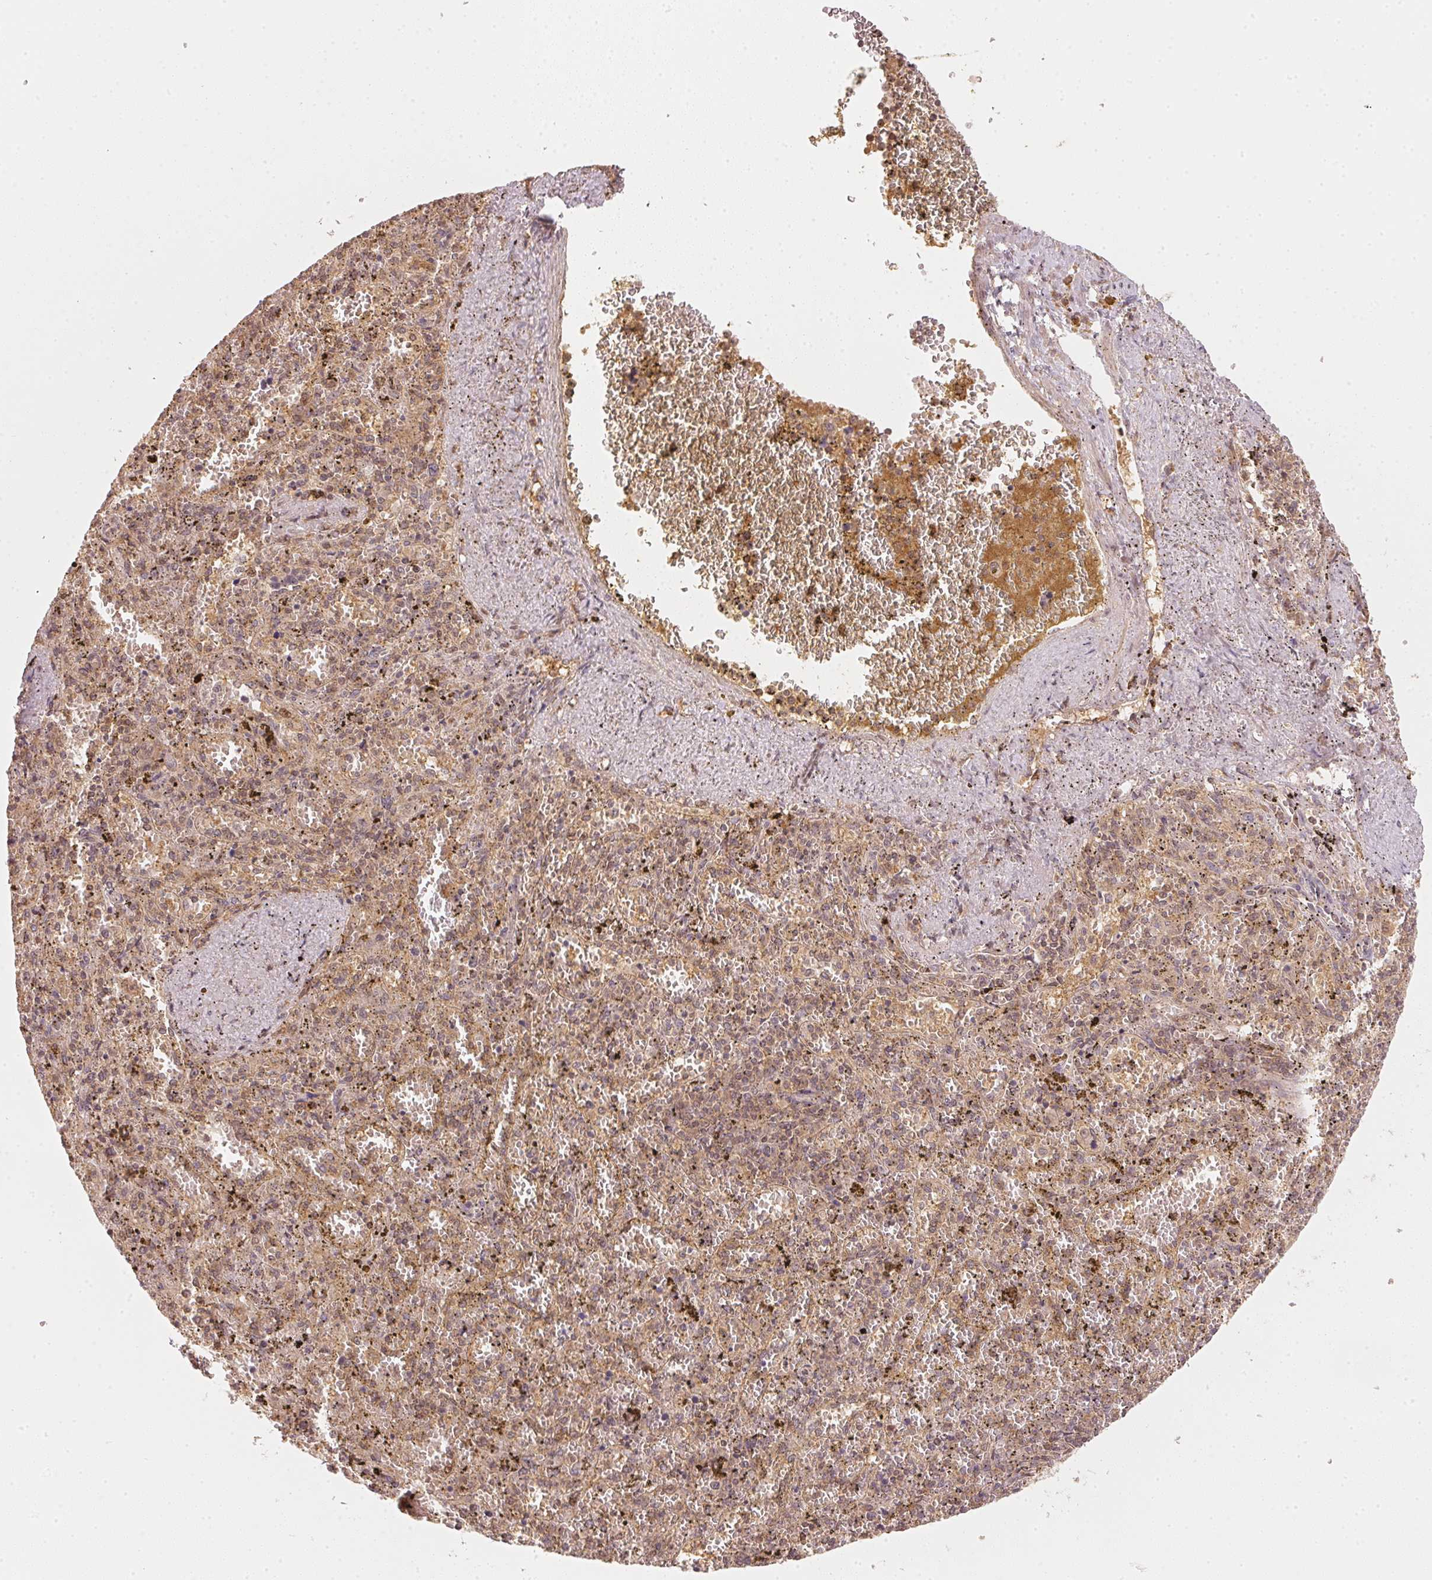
{"staining": {"intensity": "weak", "quantity": "25%-75%", "location": "cytoplasmic/membranous,nuclear"}, "tissue": "spleen", "cell_type": "Cells in red pulp", "image_type": "normal", "snomed": [{"axis": "morphology", "description": "Normal tissue, NOS"}, {"axis": "topography", "description": "Spleen"}], "caption": "Immunohistochemistry (IHC) histopathology image of unremarkable human spleen stained for a protein (brown), which demonstrates low levels of weak cytoplasmic/membranous,nuclear staining in approximately 25%-75% of cells in red pulp.", "gene": "UBE2L3", "patient": {"sex": "female", "age": 50}}